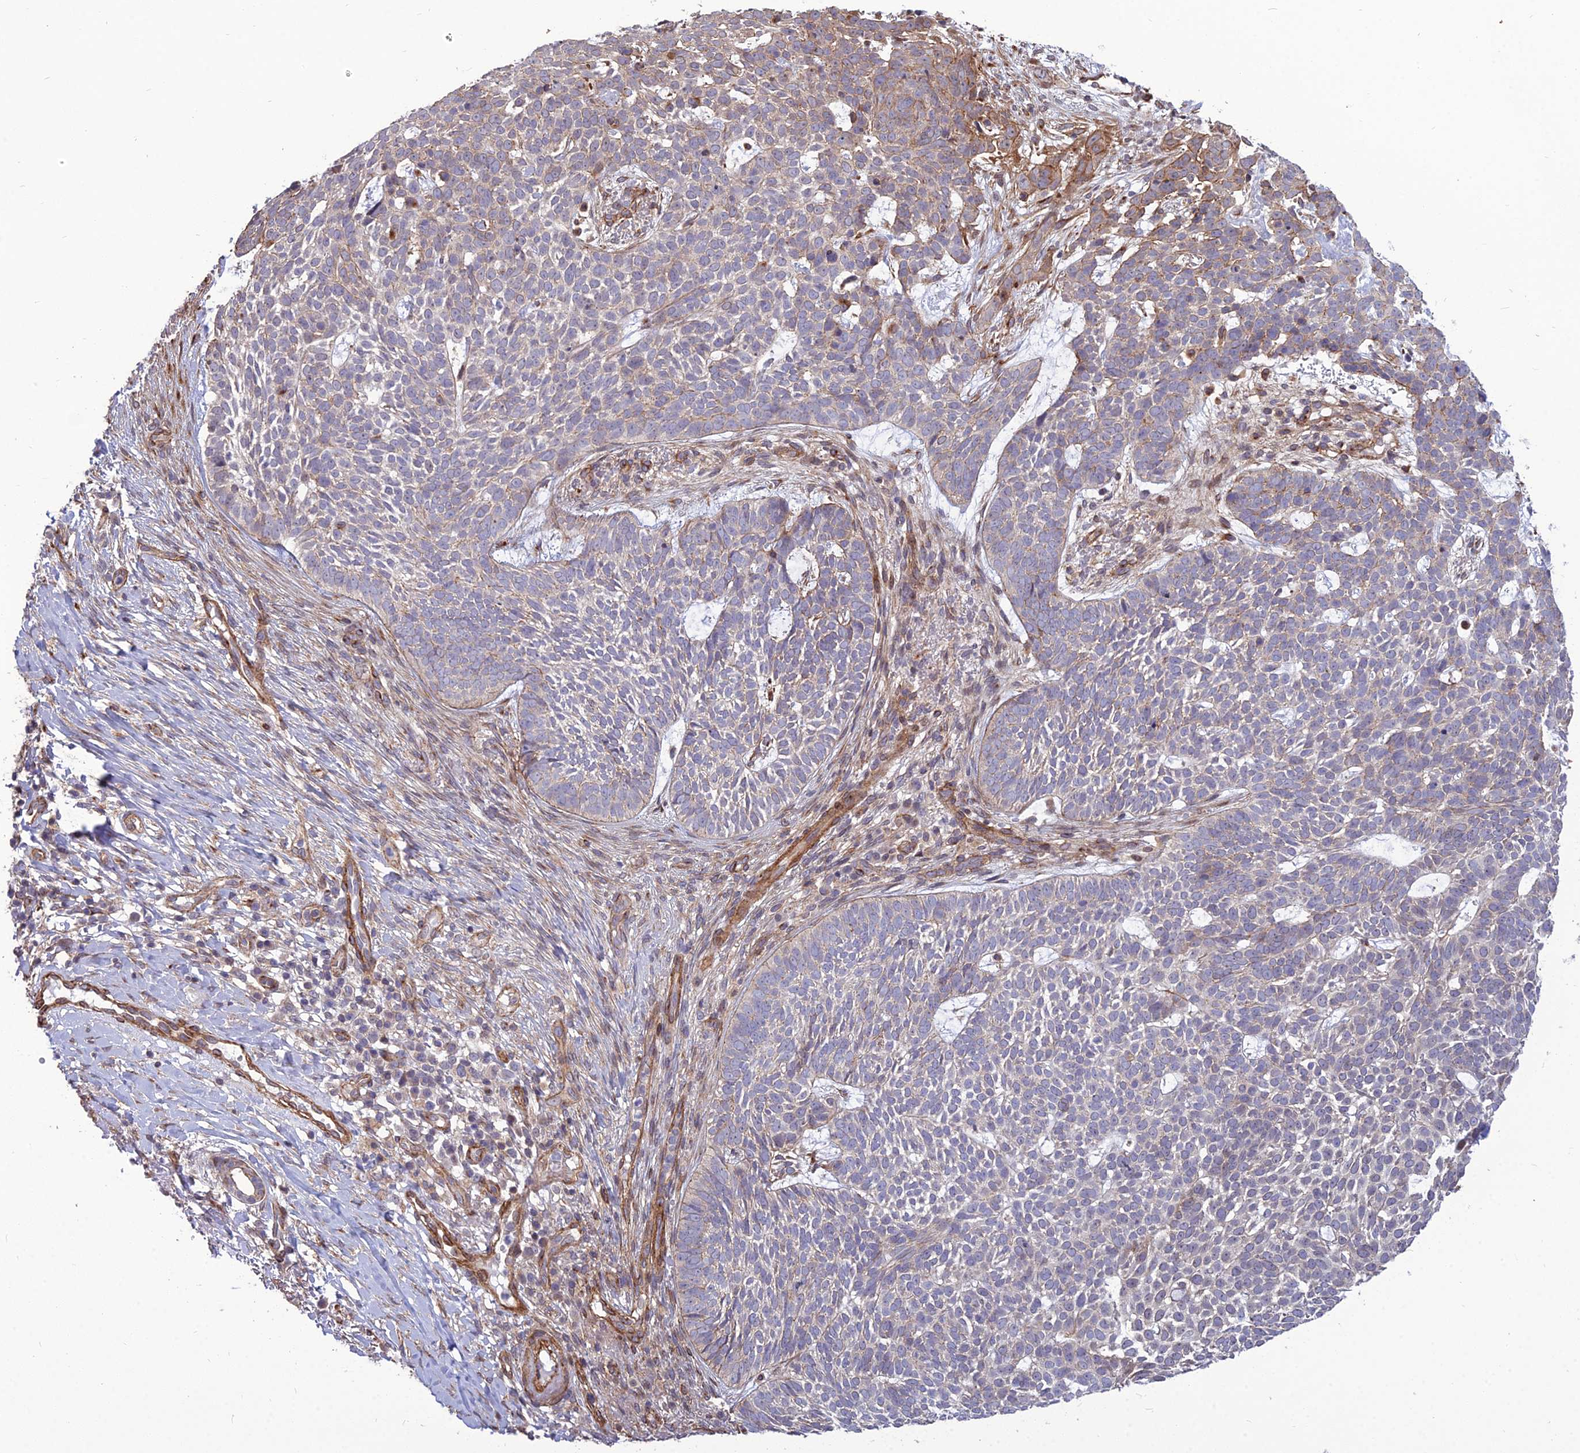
{"staining": {"intensity": "moderate", "quantity": "<25%", "location": "cytoplasmic/membranous"}, "tissue": "skin cancer", "cell_type": "Tumor cells", "image_type": "cancer", "snomed": [{"axis": "morphology", "description": "Basal cell carcinoma"}, {"axis": "topography", "description": "Skin"}], "caption": "IHC (DAB) staining of skin cancer (basal cell carcinoma) displays moderate cytoplasmic/membranous protein staining in about <25% of tumor cells.", "gene": "TSPYL2", "patient": {"sex": "female", "age": 78}}